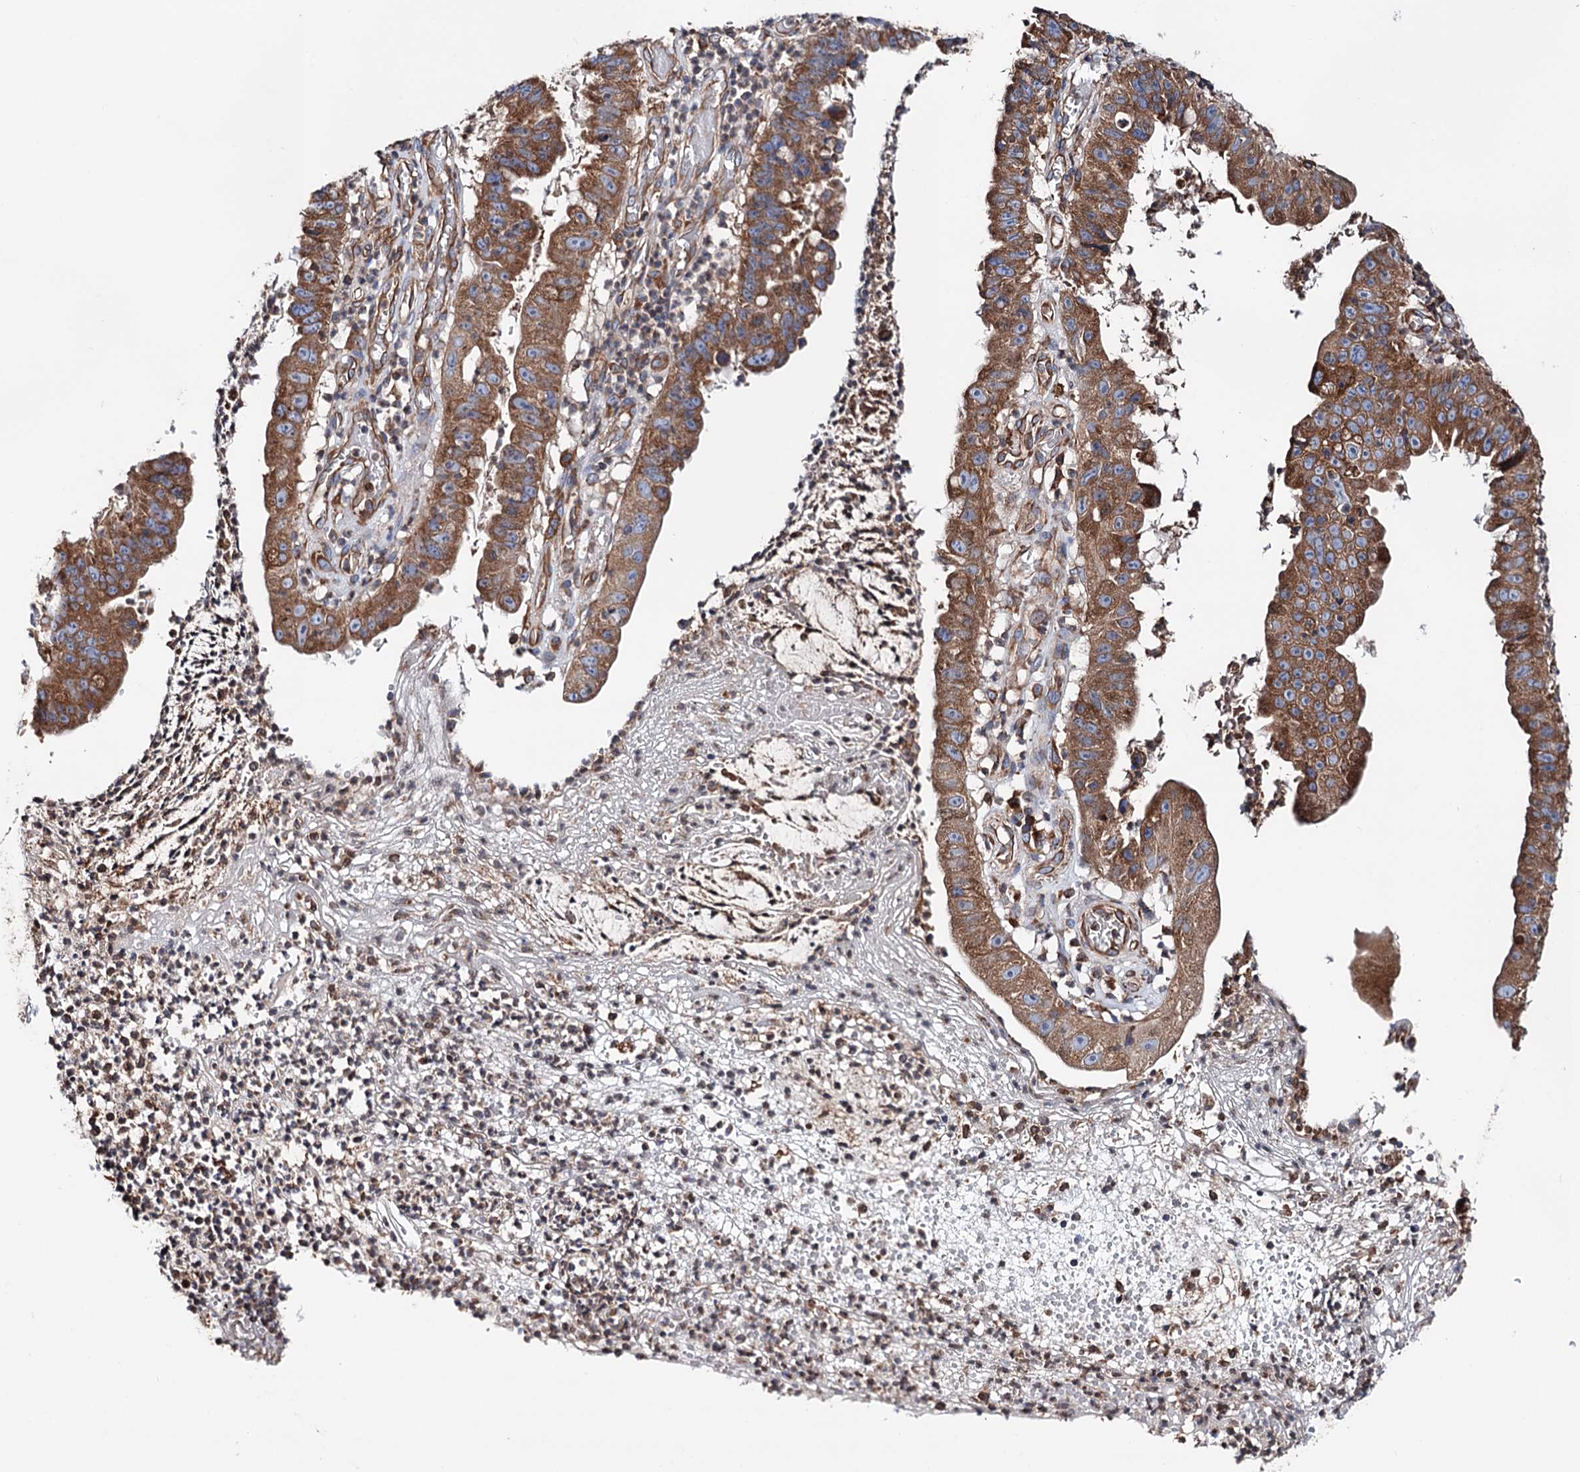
{"staining": {"intensity": "moderate", "quantity": ">75%", "location": "cytoplasmic/membranous"}, "tissue": "stomach cancer", "cell_type": "Tumor cells", "image_type": "cancer", "snomed": [{"axis": "morphology", "description": "Adenocarcinoma, NOS"}, {"axis": "topography", "description": "Stomach"}], "caption": "Protein expression analysis of human adenocarcinoma (stomach) reveals moderate cytoplasmic/membranous expression in approximately >75% of tumor cells.", "gene": "ERP29", "patient": {"sex": "male", "age": 59}}